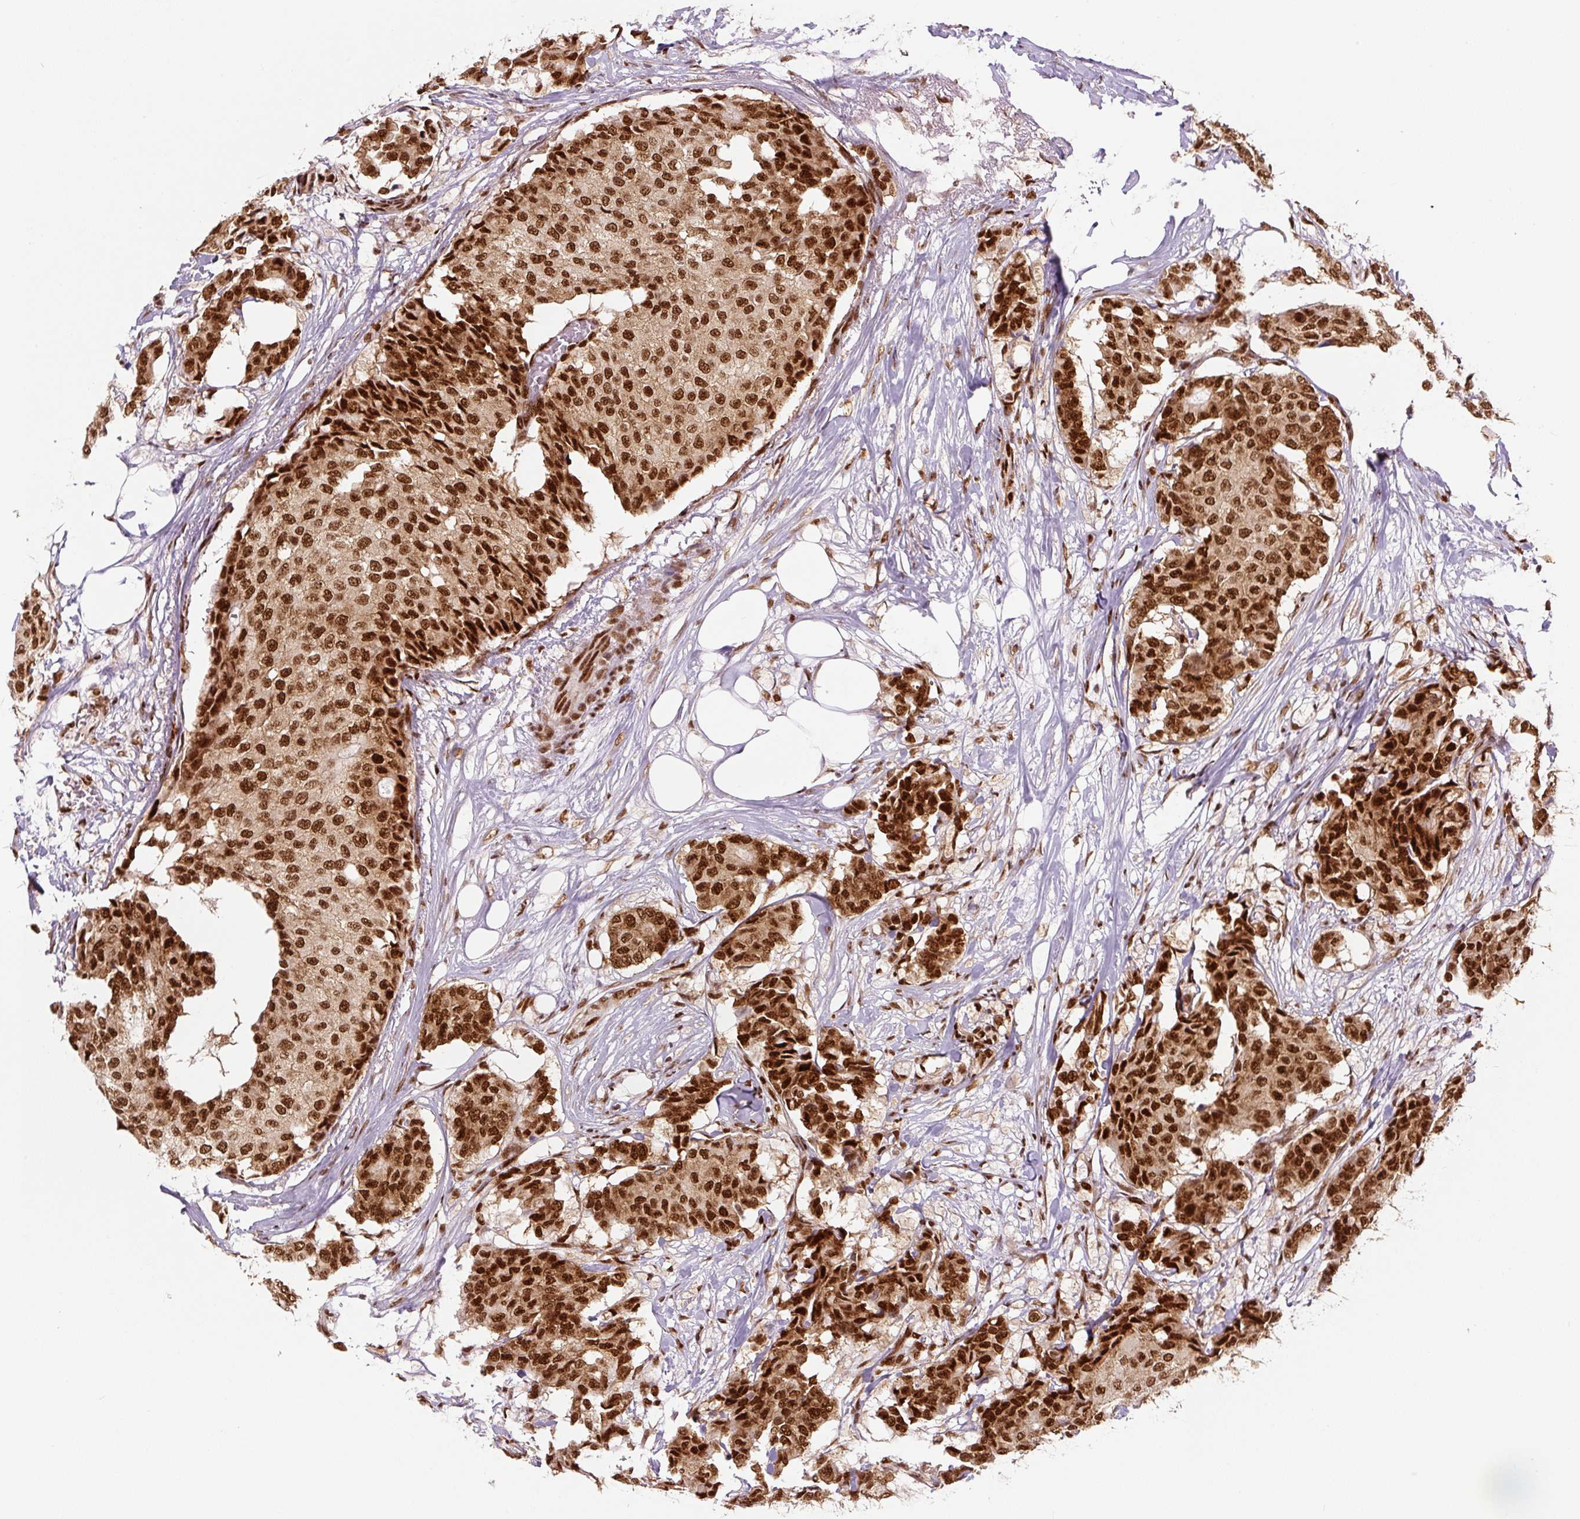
{"staining": {"intensity": "strong", "quantity": ">75%", "location": "nuclear"}, "tissue": "breast cancer", "cell_type": "Tumor cells", "image_type": "cancer", "snomed": [{"axis": "morphology", "description": "Duct carcinoma"}, {"axis": "topography", "description": "Breast"}], "caption": "Breast cancer (intraductal carcinoma) tissue demonstrates strong nuclear staining in approximately >75% of tumor cells", "gene": "FUS", "patient": {"sex": "female", "age": 75}}